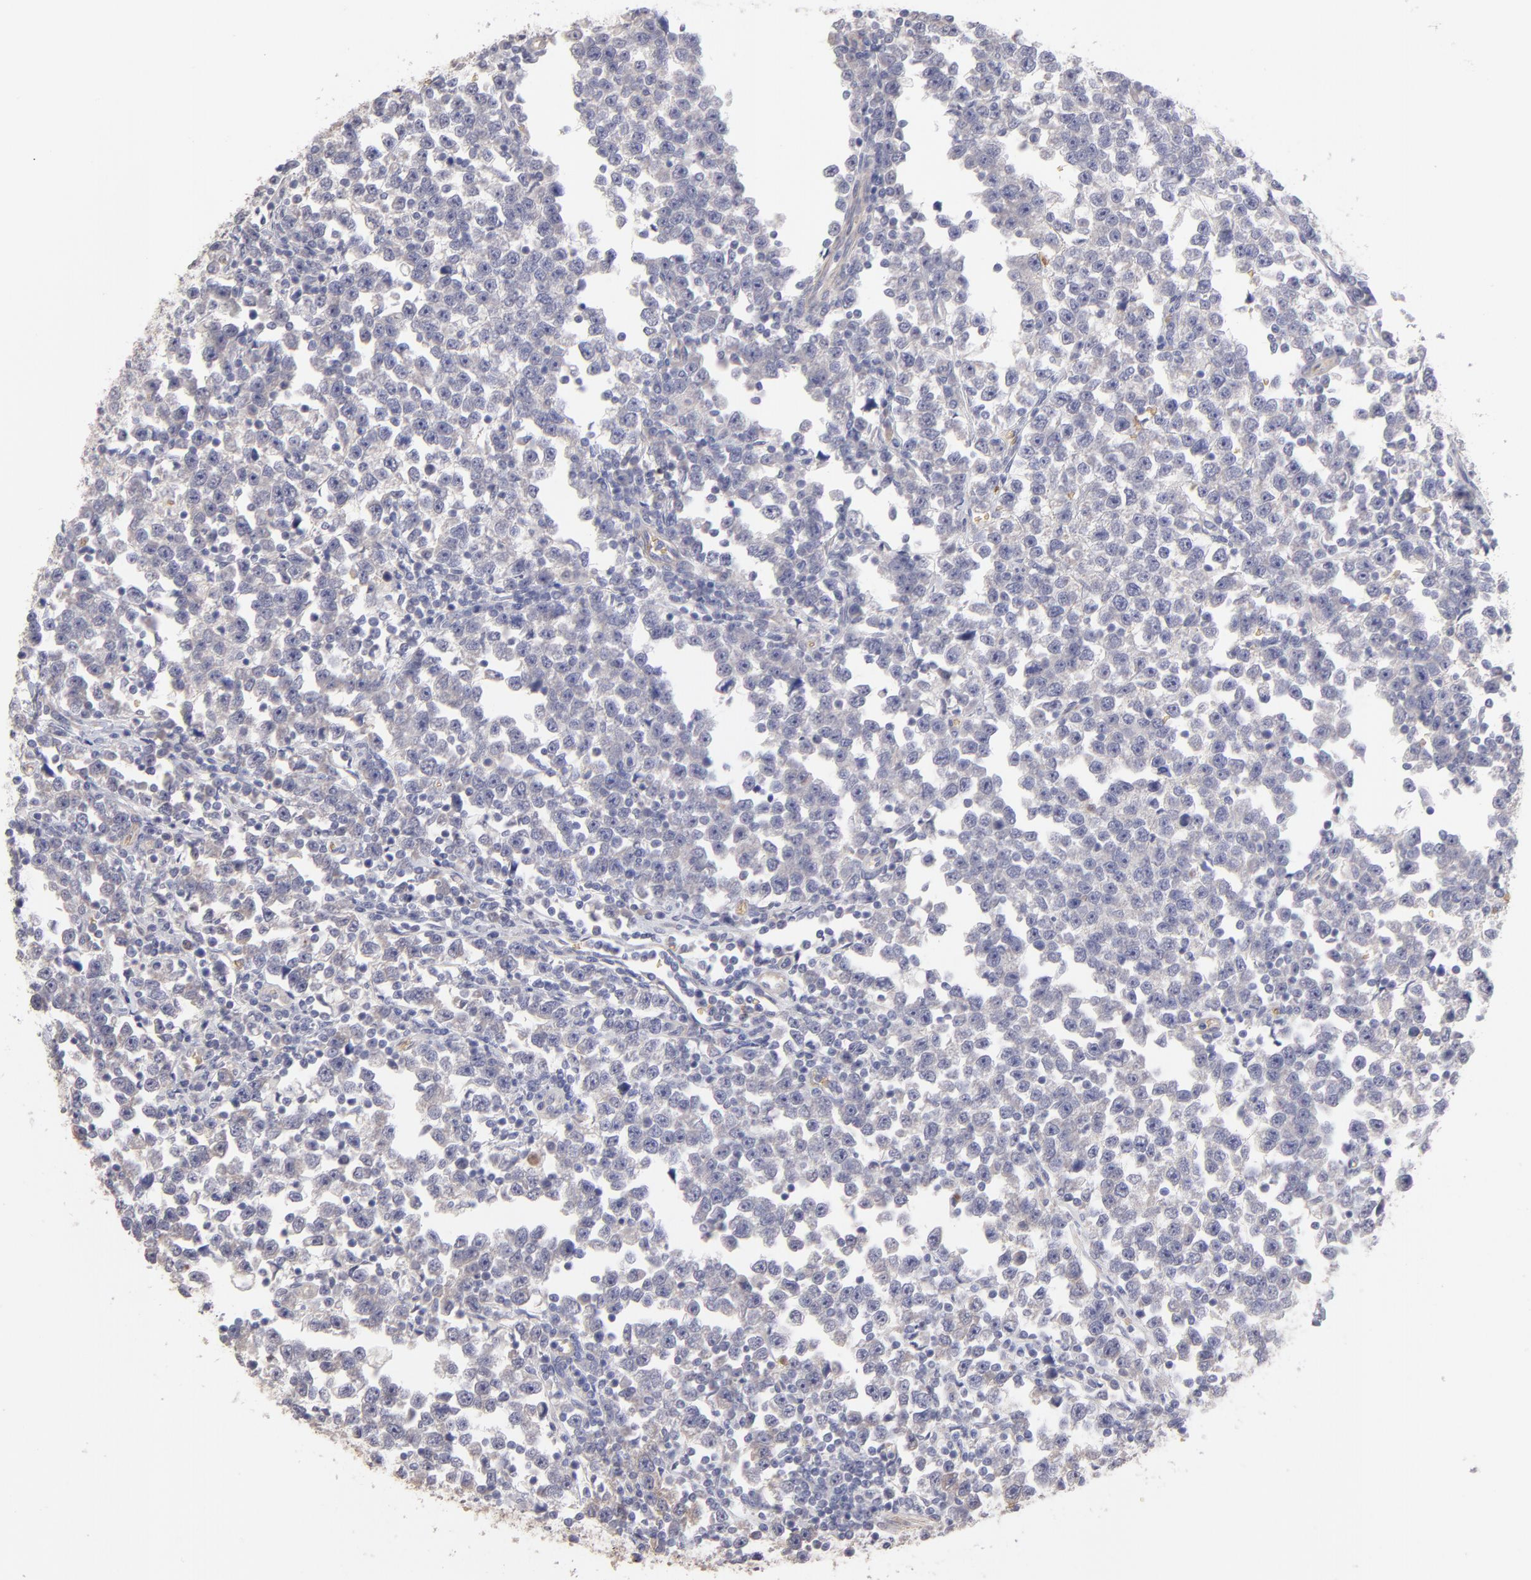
{"staining": {"intensity": "negative", "quantity": "none", "location": "none"}, "tissue": "testis cancer", "cell_type": "Tumor cells", "image_type": "cancer", "snomed": [{"axis": "morphology", "description": "Seminoma, NOS"}, {"axis": "topography", "description": "Testis"}], "caption": "Tumor cells are negative for brown protein staining in testis seminoma.", "gene": "F13B", "patient": {"sex": "male", "age": 43}}